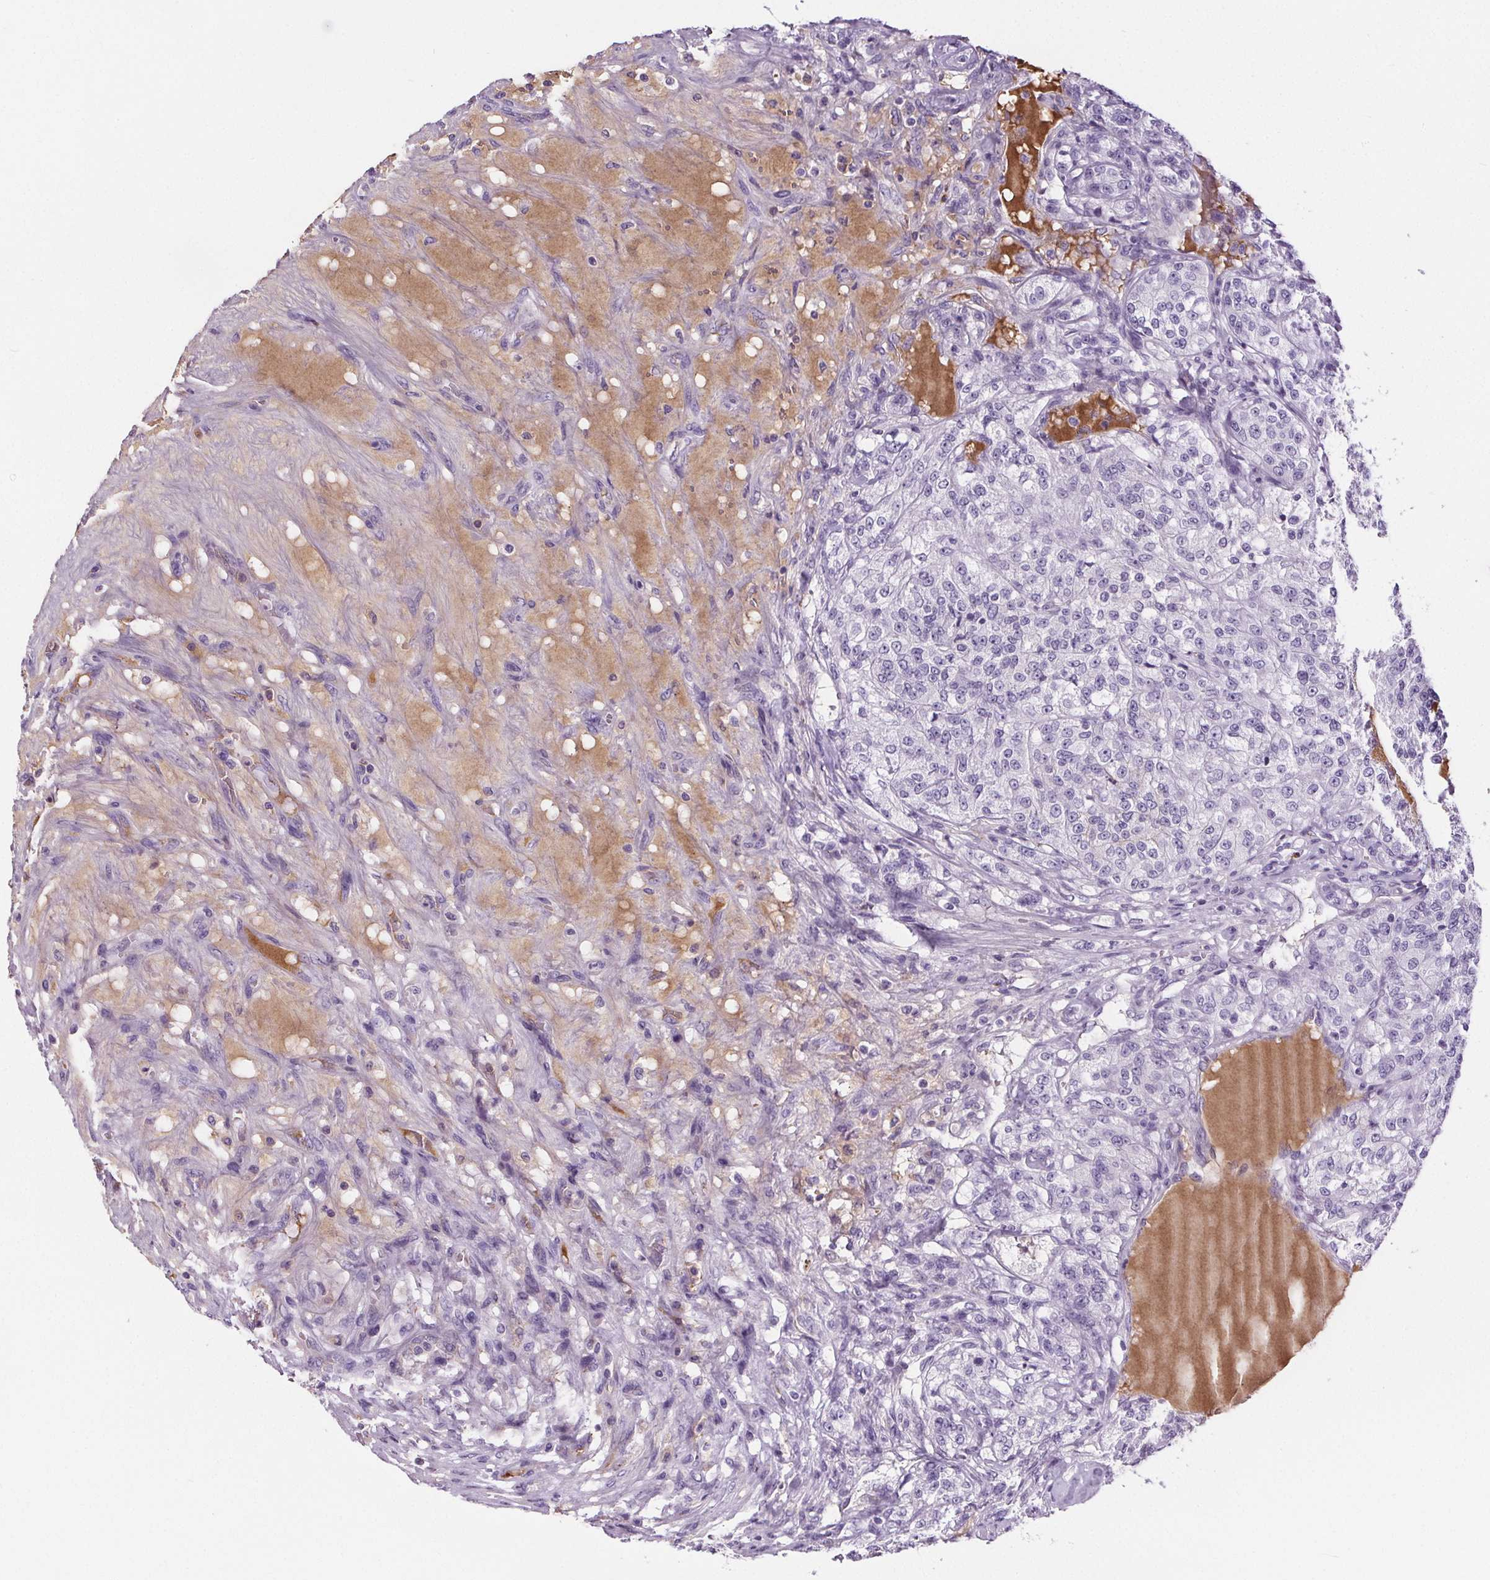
{"staining": {"intensity": "negative", "quantity": "none", "location": "none"}, "tissue": "renal cancer", "cell_type": "Tumor cells", "image_type": "cancer", "snomed": [{"axis": "morphology", "description": "Adenocarcinoma, NOS"}, {"axis": "topography", "description": "Kidney"}], "caption": "DAB immunohistochemical staining of renal cancer displays no significant expression in tumor cells. (DAB (3,3'-diaminobenzidine) immunohistochemistry, high magnification).", "gene": "CD5L", "patient": {"sex": "female", "age": 63}}